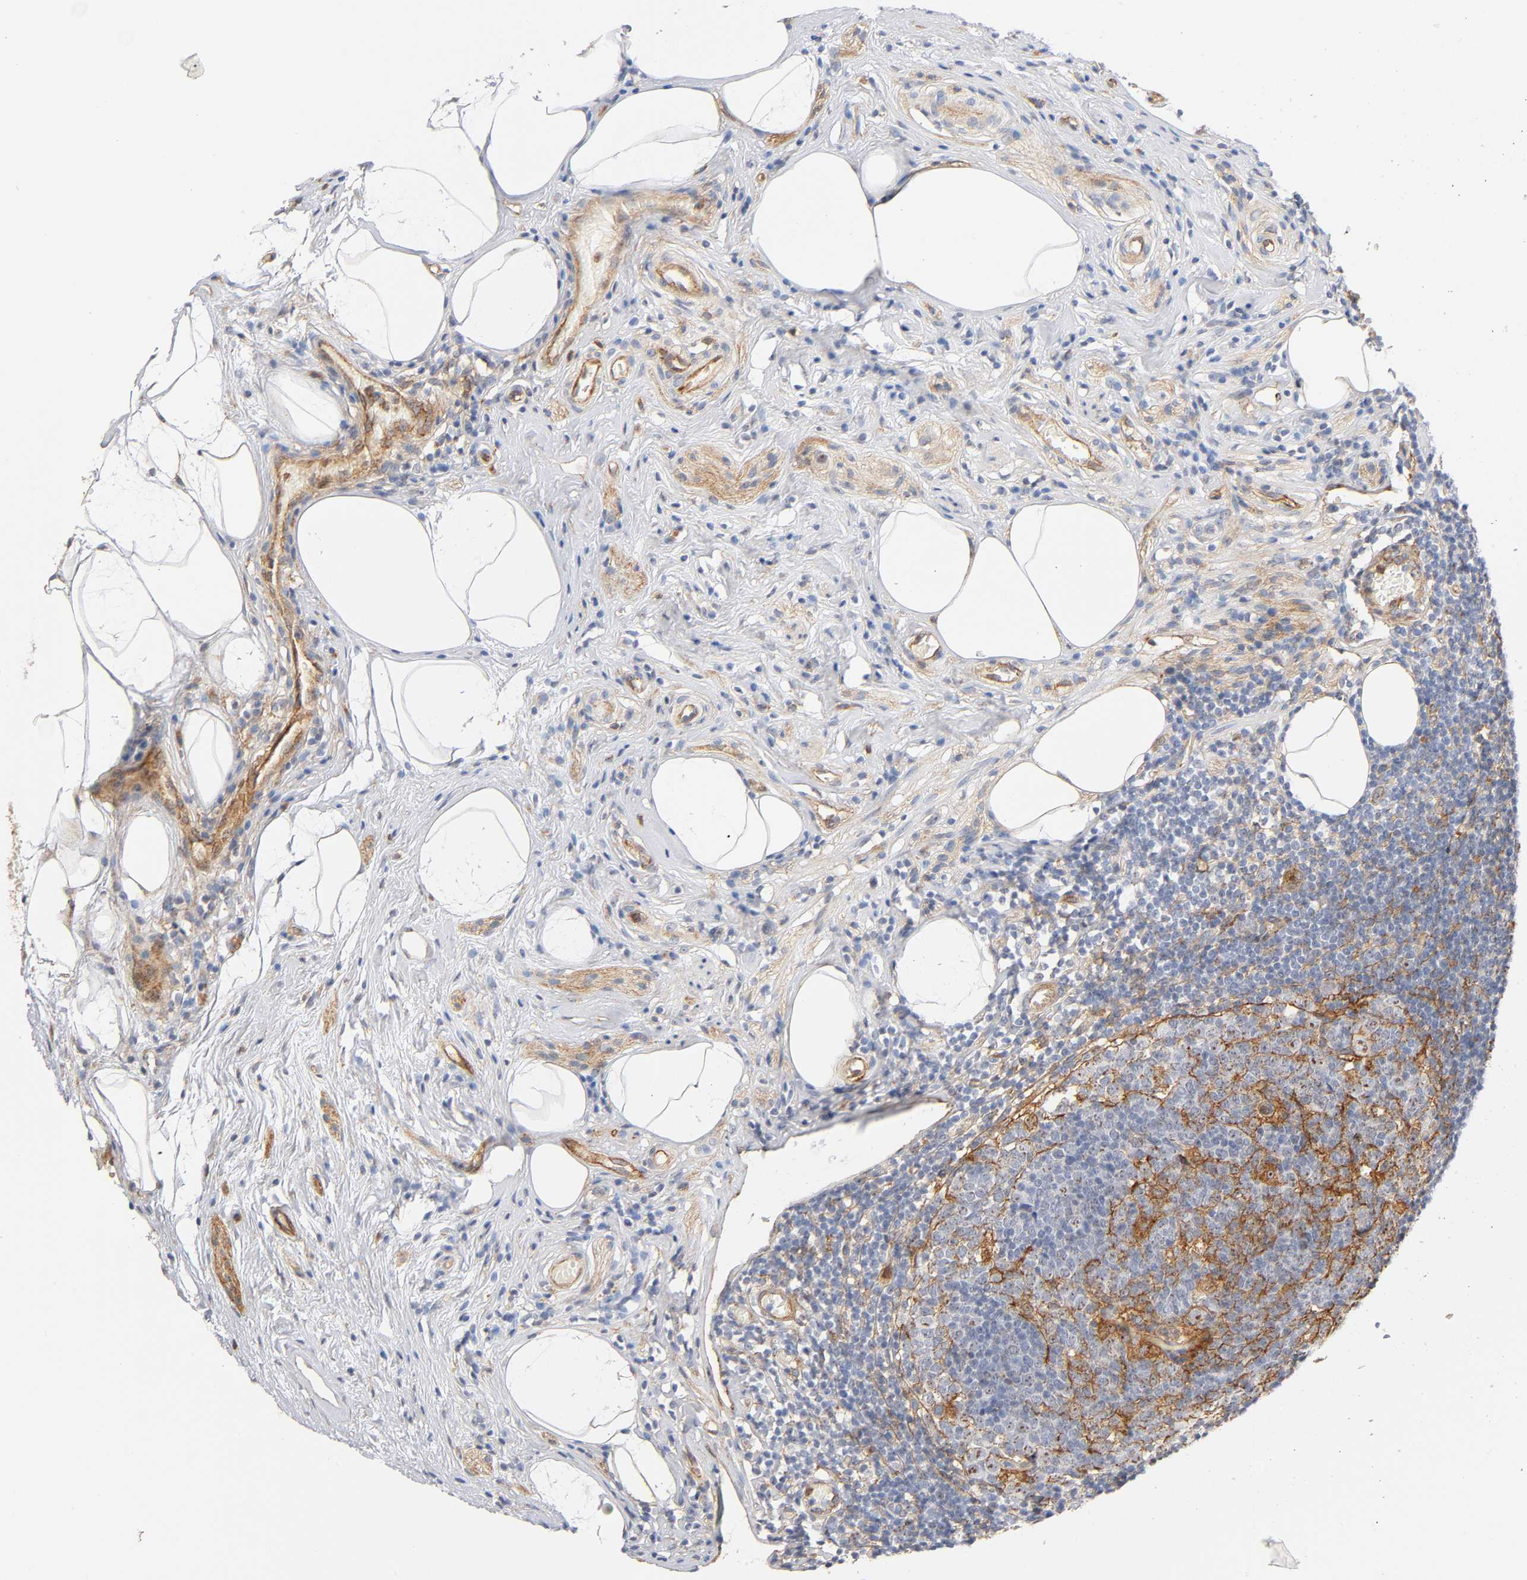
{"staining": {"intensity": "strong", "quantity": ">75%", "location": "cytoplasmic/membranous"}, "tissue": "appendix", "cell_type": "Glandular cells", "image_type": "normal", "snomed": [{"axis": "morphology", "description": "Normal tissue, NOS"}, {"axis": "topography", "description": "Appendix"}], "caption": "This photomicrograph shows immunohistochemistry staining of normal appendix, with high strong cytoplasmic/membranous positivity in approximately >75% of glandular cells.", "gene": "PLD1", "patient": {"sex": "male", "age": 38}}